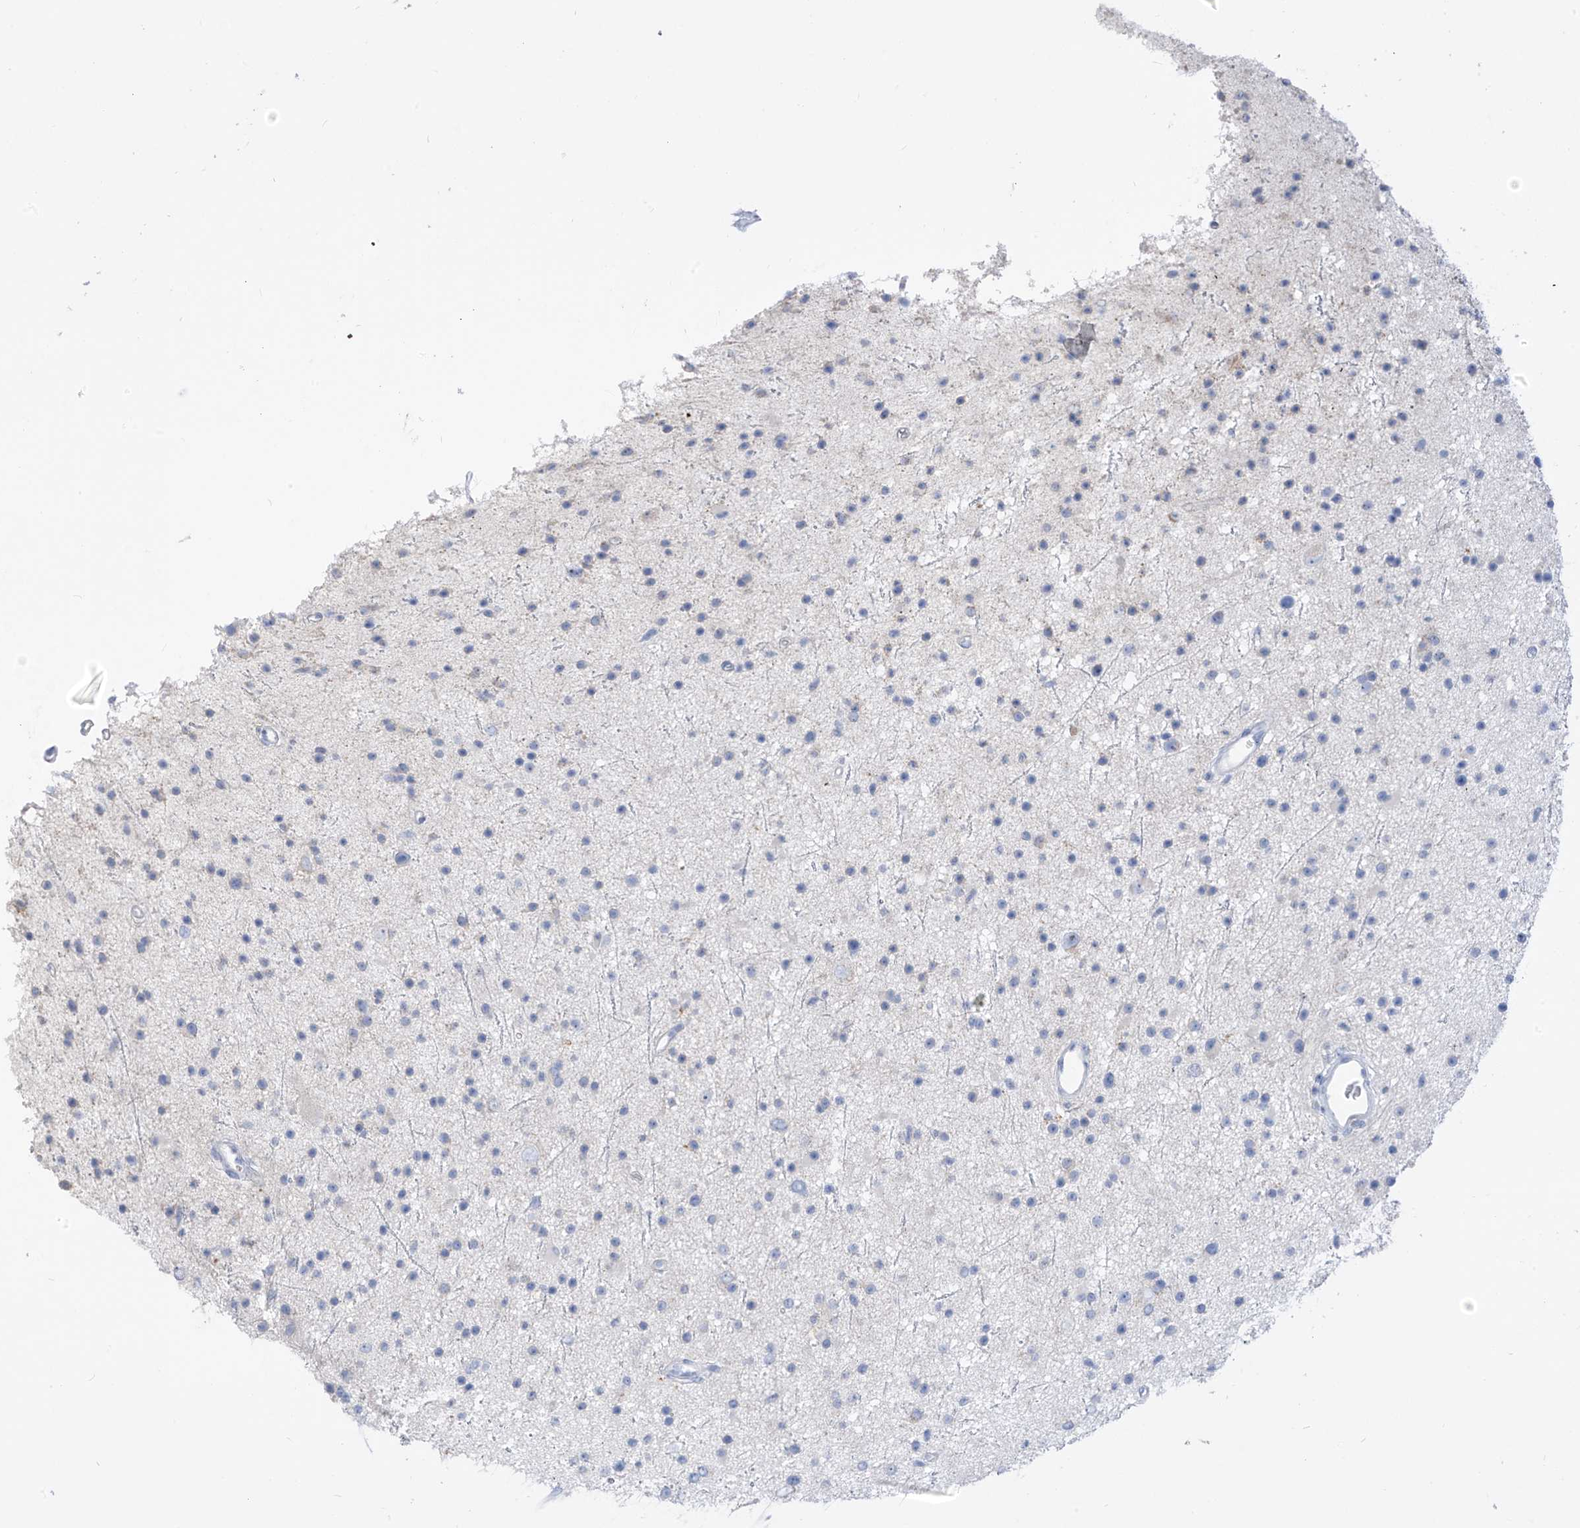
{"staining": {"intensity": "negative", "quantity": "none", "location": "none"}, "tissue": "glioma", "cell_type": "Tumor cells", "image_type": "cancer", "snomed": [{"axis": "morphology", "description": "Glioma, malignant, Low grade"}, {"axis": "topography", "description": "Cerebral cortex"}], "caption": "Micrograph shows no significant protein positivity in tumor cells of glioma. (DAB immunohistochemistry (IHC) with hematoxylin counter stain).", "gene": "ZNF404", "patient": {"sex": "female", "age": 39}}